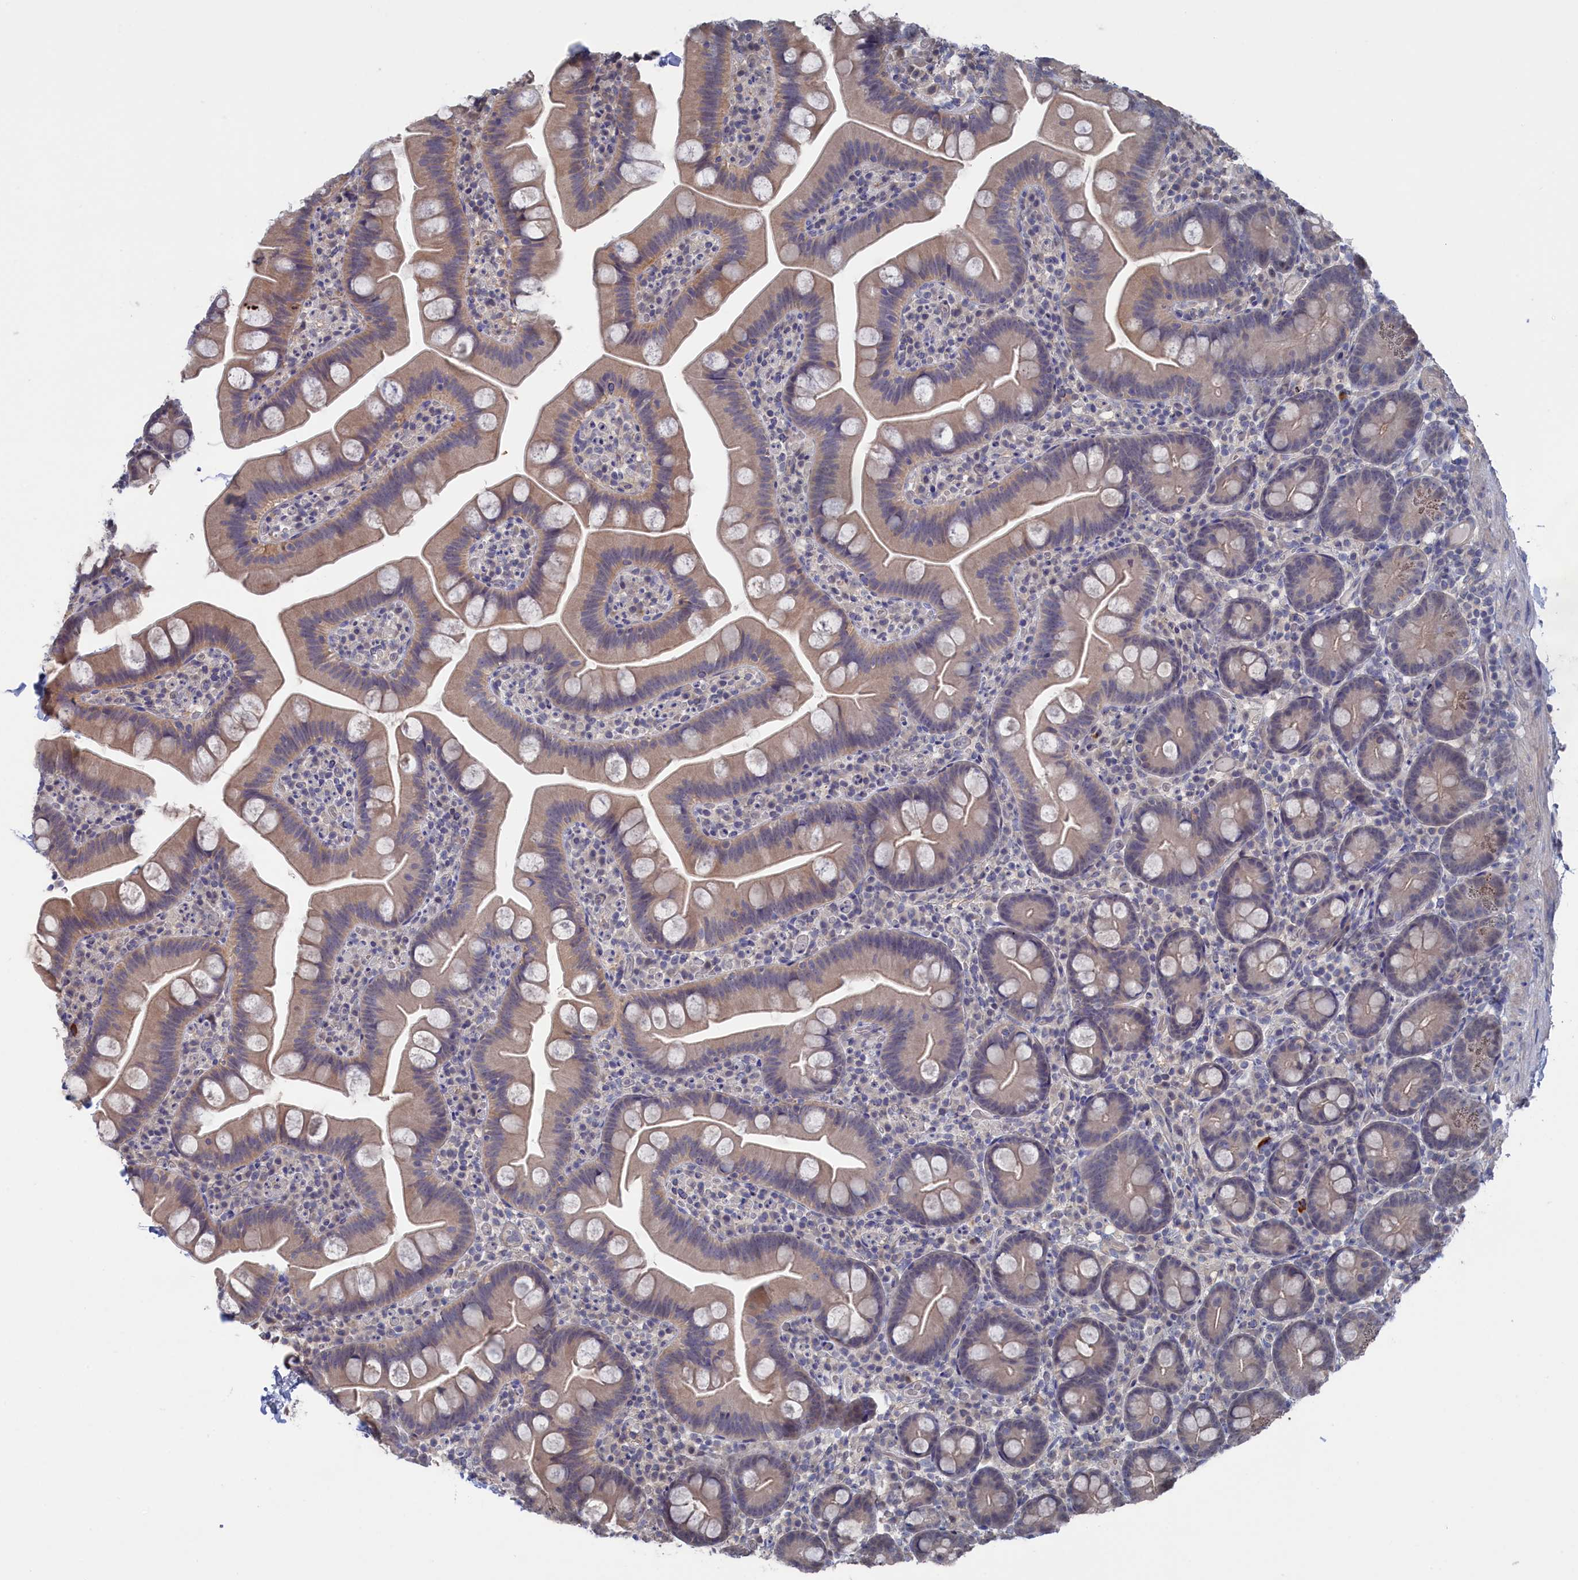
{"staining": {"intensity": "weak", "quantity": "25%-75%", "location": "cytoplasmic/membranous"}, "tissue": "small intestine", "cell_type": "Glandular cells", "image_type": "normal", "snomed": [{"axis": "morphology", "description": "Normal tissue, NOS"}, {"axis": "topography", "description": "Small intestine"}], "caption": "Immunohistochemistry (IHC) staining of benign small intestine, which displays low levels of weak cytoplasmic/membranous expression in about 25%-75% of glandular cells indicating weak cytoplasmic/membranous protein staining. The staining was performed using DAB (brown) for protein detection and nuclei were counterstained in hematoxylin (blue).", "gene": "NUTF2", "patient": {"sex": "female", "age": 68}}